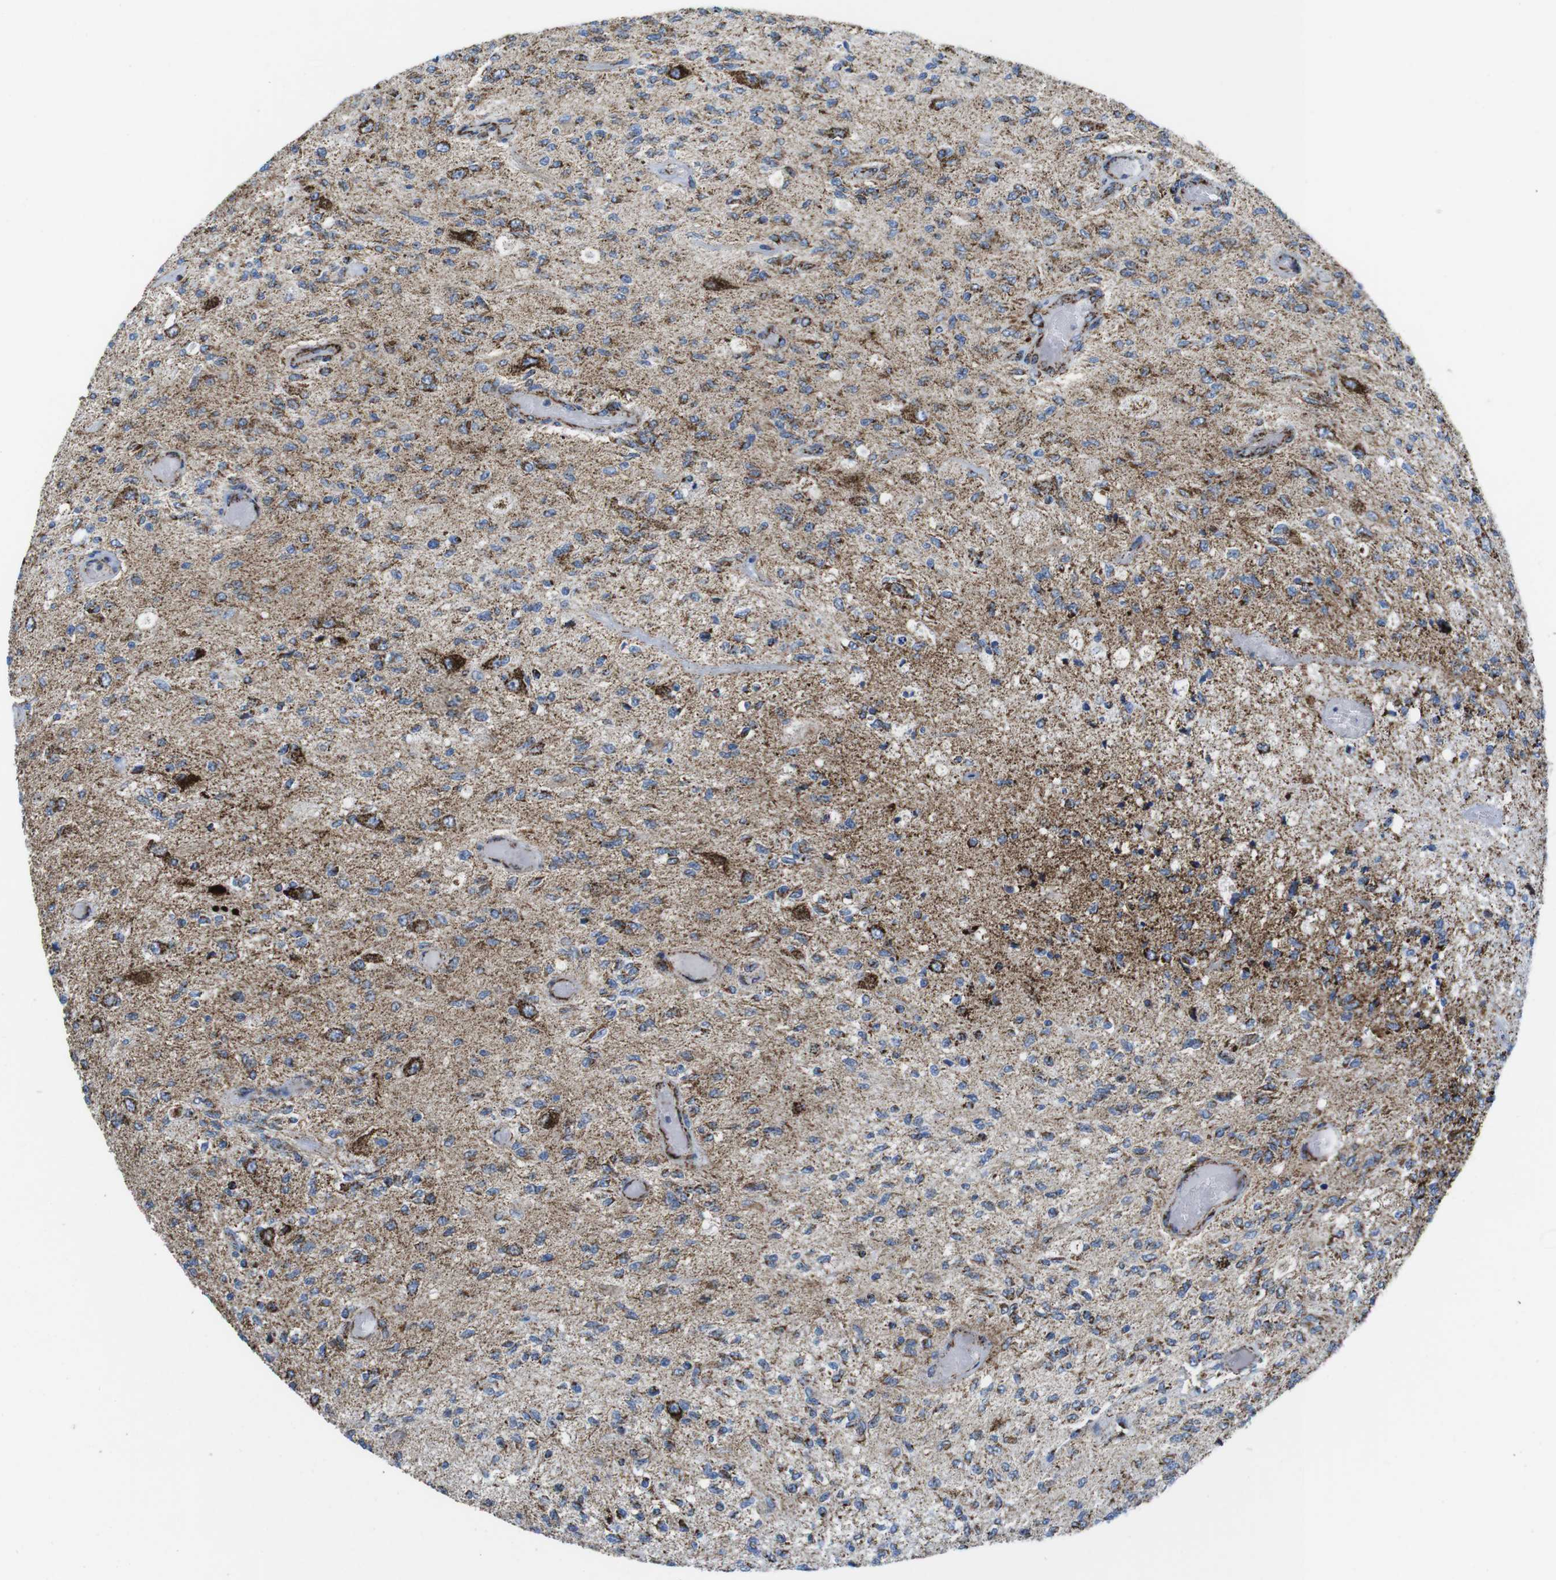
{"staining": {"intensity": "moderate", "quantity": ">75%", "location": "cytoplasmic/membranous"}, "tissue": "glioma", "cell_type": "Tumor cells", "image_type": "cancer", "snomed": [{"axis": "morphology", "description": "Normal tissue, NOS"}, {"axis": "morphology", "description": "Glioma, malignant, High grade"}, {"axis": "topography", "description": "Cerebral cortex"}], "caption": "Immunohistochemical staining of human glioma exhibits medium levels of moderate cytoplasmic/membranous protein expression in about >75% of tumor cells. The protein is stained brown, and the nuclei are stained in blue (DAB (3,3'-diaminobenzidine) IHC with brightfield microscopy, high magnification).", "gene": "ATP5PO", "patient": {"sex": "male", "age": 77}}